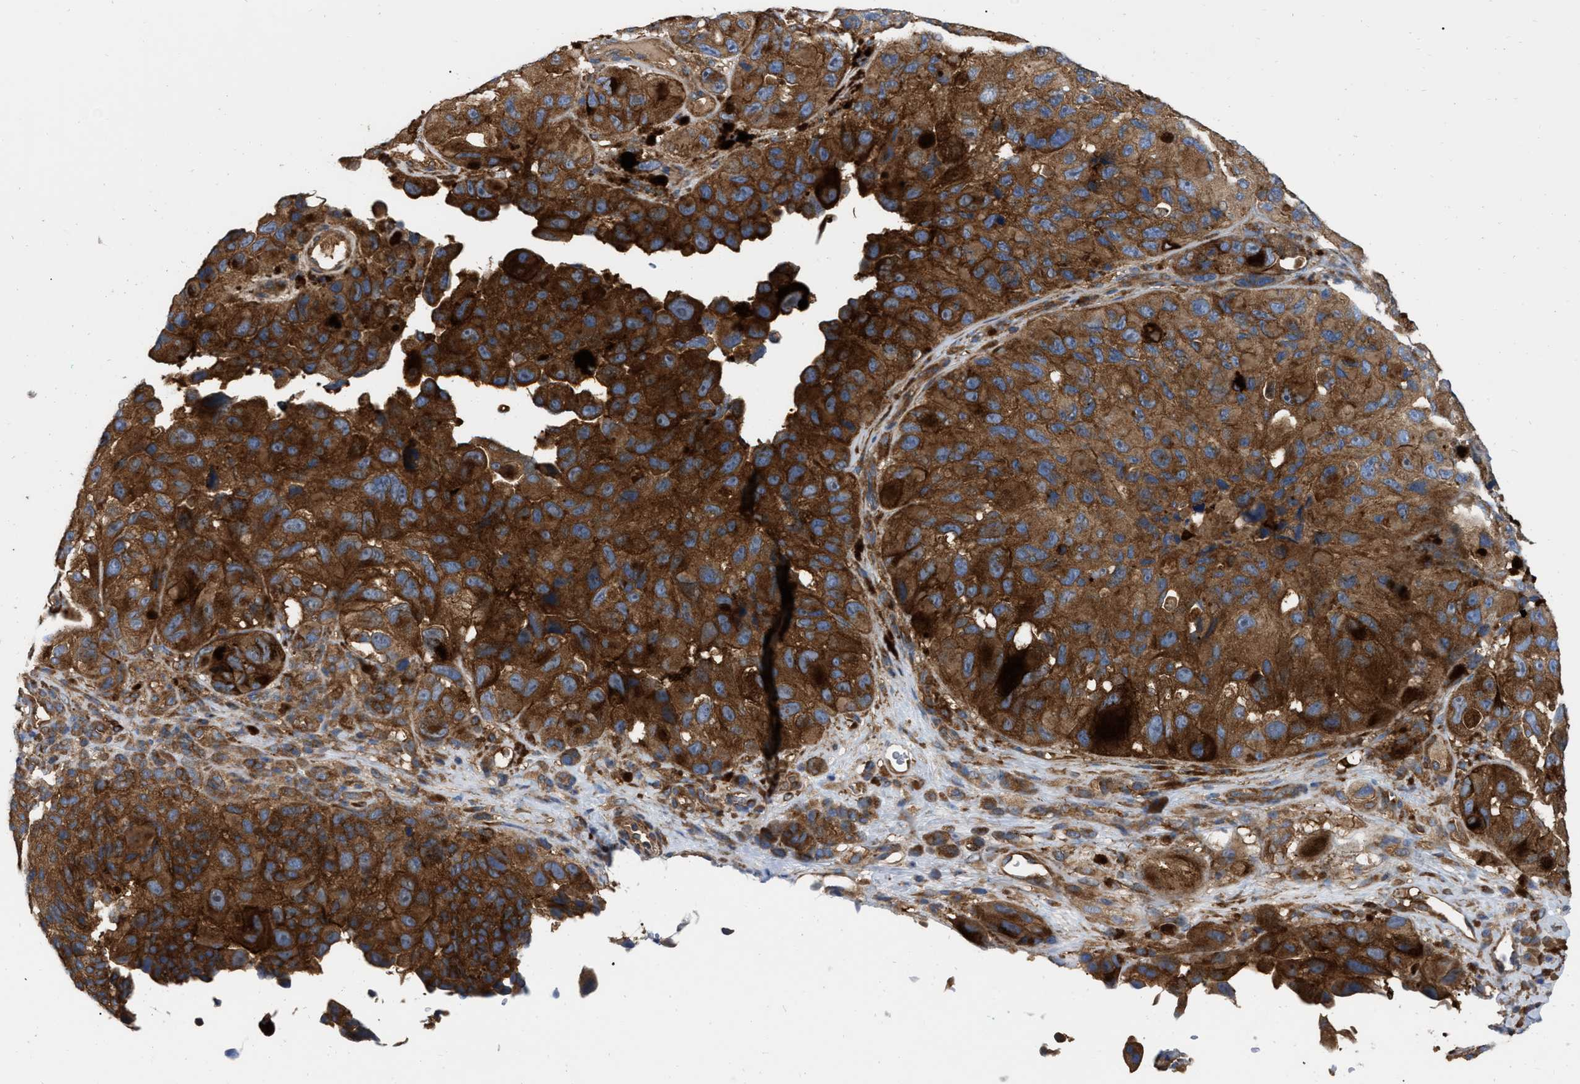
{"staining": {"intensity": "strong", "quantity": ">75%", "location": "cytoplasmic/membranous"}, "tissue": "melanoma", "cell_type": "Tumor cells", "image_type": "cancer", "snomed": [{"axis": "morphology", "description": "Malignant melanoma, NOS"}, {"axis": "topography", "description": "Skin"}], "caption": "IHC (DAB) staining of human melanoma reveals strong cytoplasmic/membranous protein positivity in approximately >75% of tumor cells.", "gene": "RABEP1", "patient": {"sex": "female", "age": 73}}